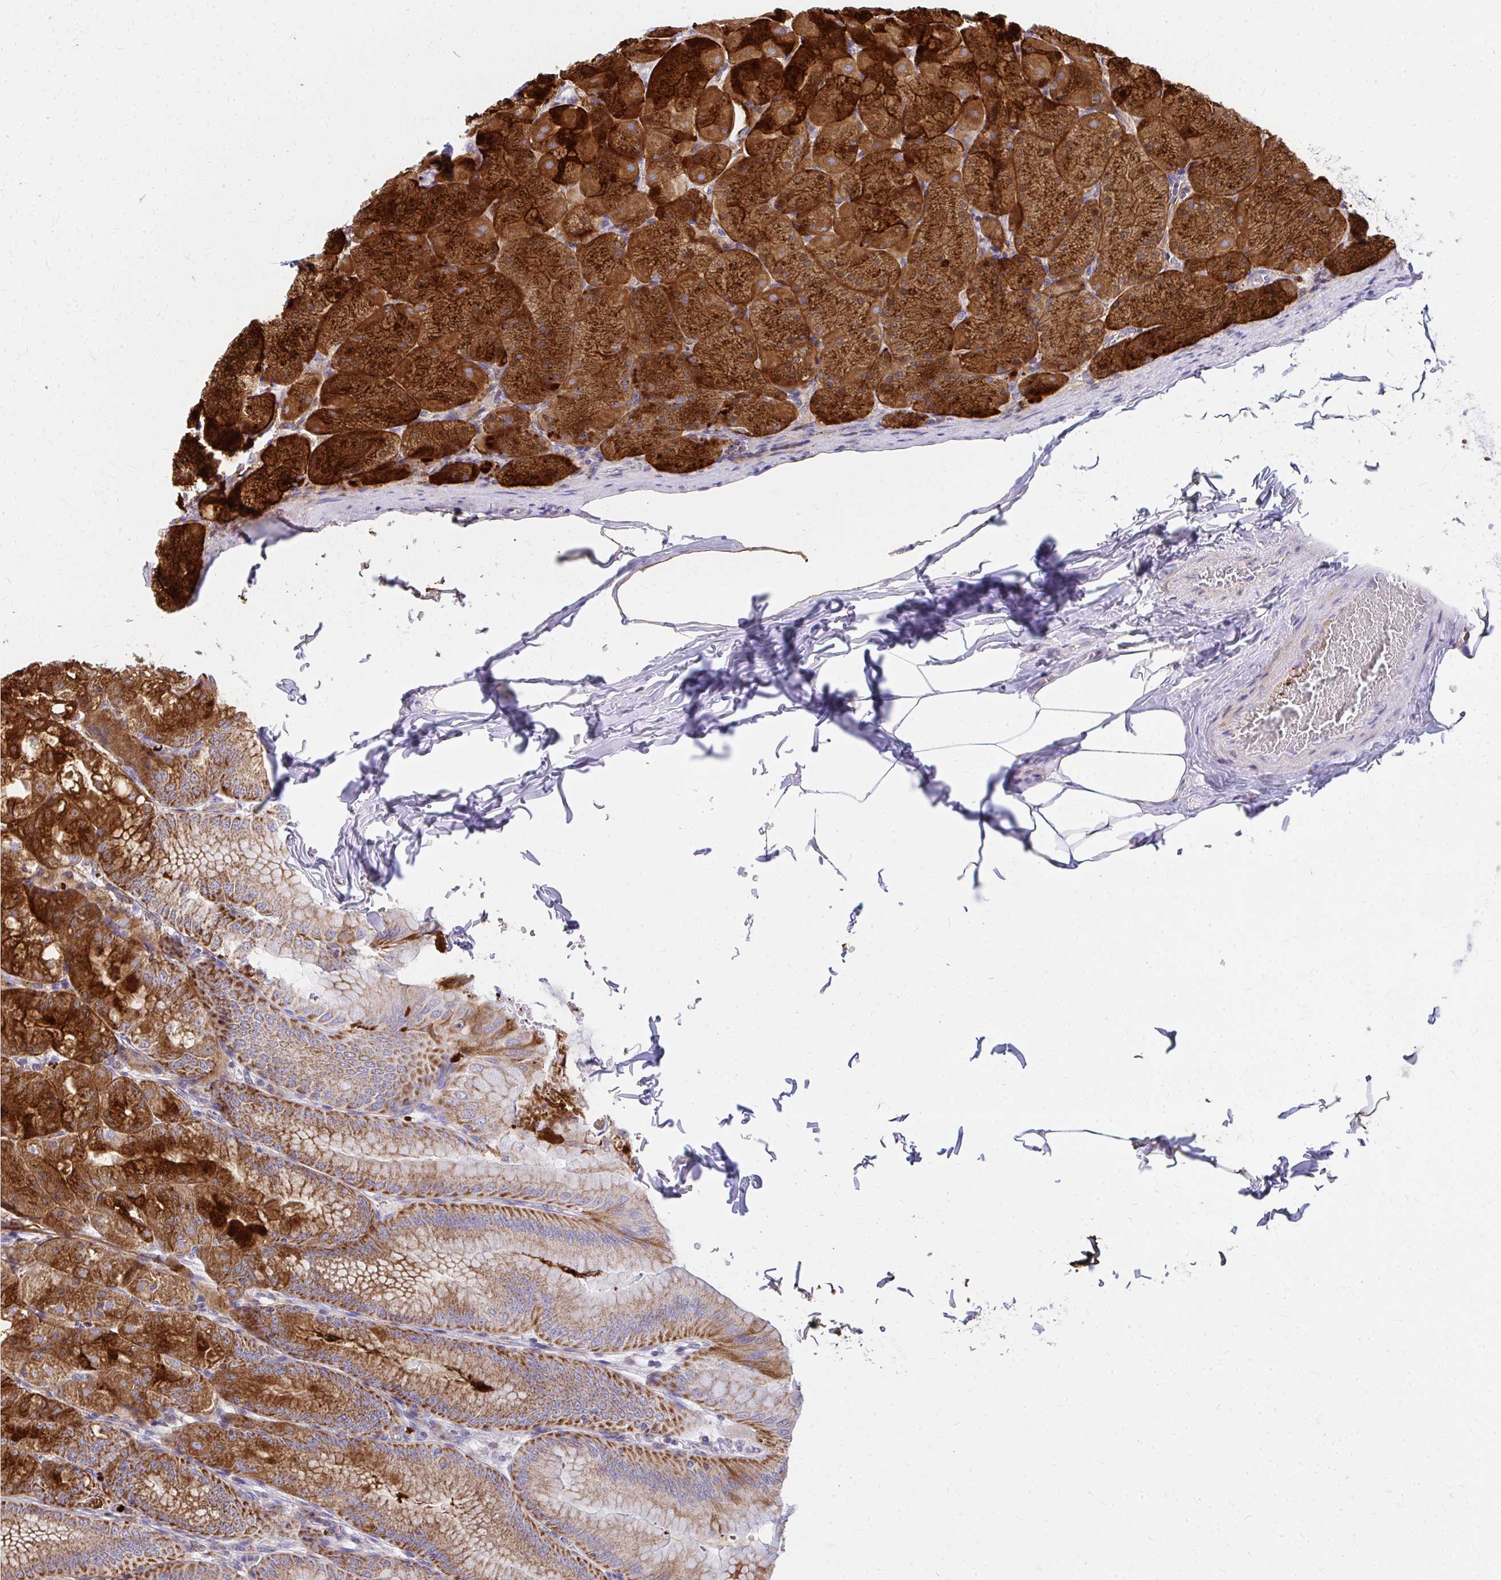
{"staining": {"intensity": "strong", "quantity": ">75%", "location": "cytoplasmic/membranous"}, "tissue": "stomach", "cell_type": "Glandular cells", "image_type": "normal", "snomed": [{"axis": "morphology", "description": "Normal tissue, NOS"}, {"axis": "topography", "description": "Stomach, upper"}], "caption": "The immunohistochemical stain labels strong cytoplasmic/membranous expression in glandular cells of unremarkable stomach. Using DAB (3,3'-diaminobenzidine) (brown) and hematoxylin (blue) stains, captured at high magnification using brightfield microscopy.", "gene": "MRPL19", "patient": {"sex": "female", "age": 56}}